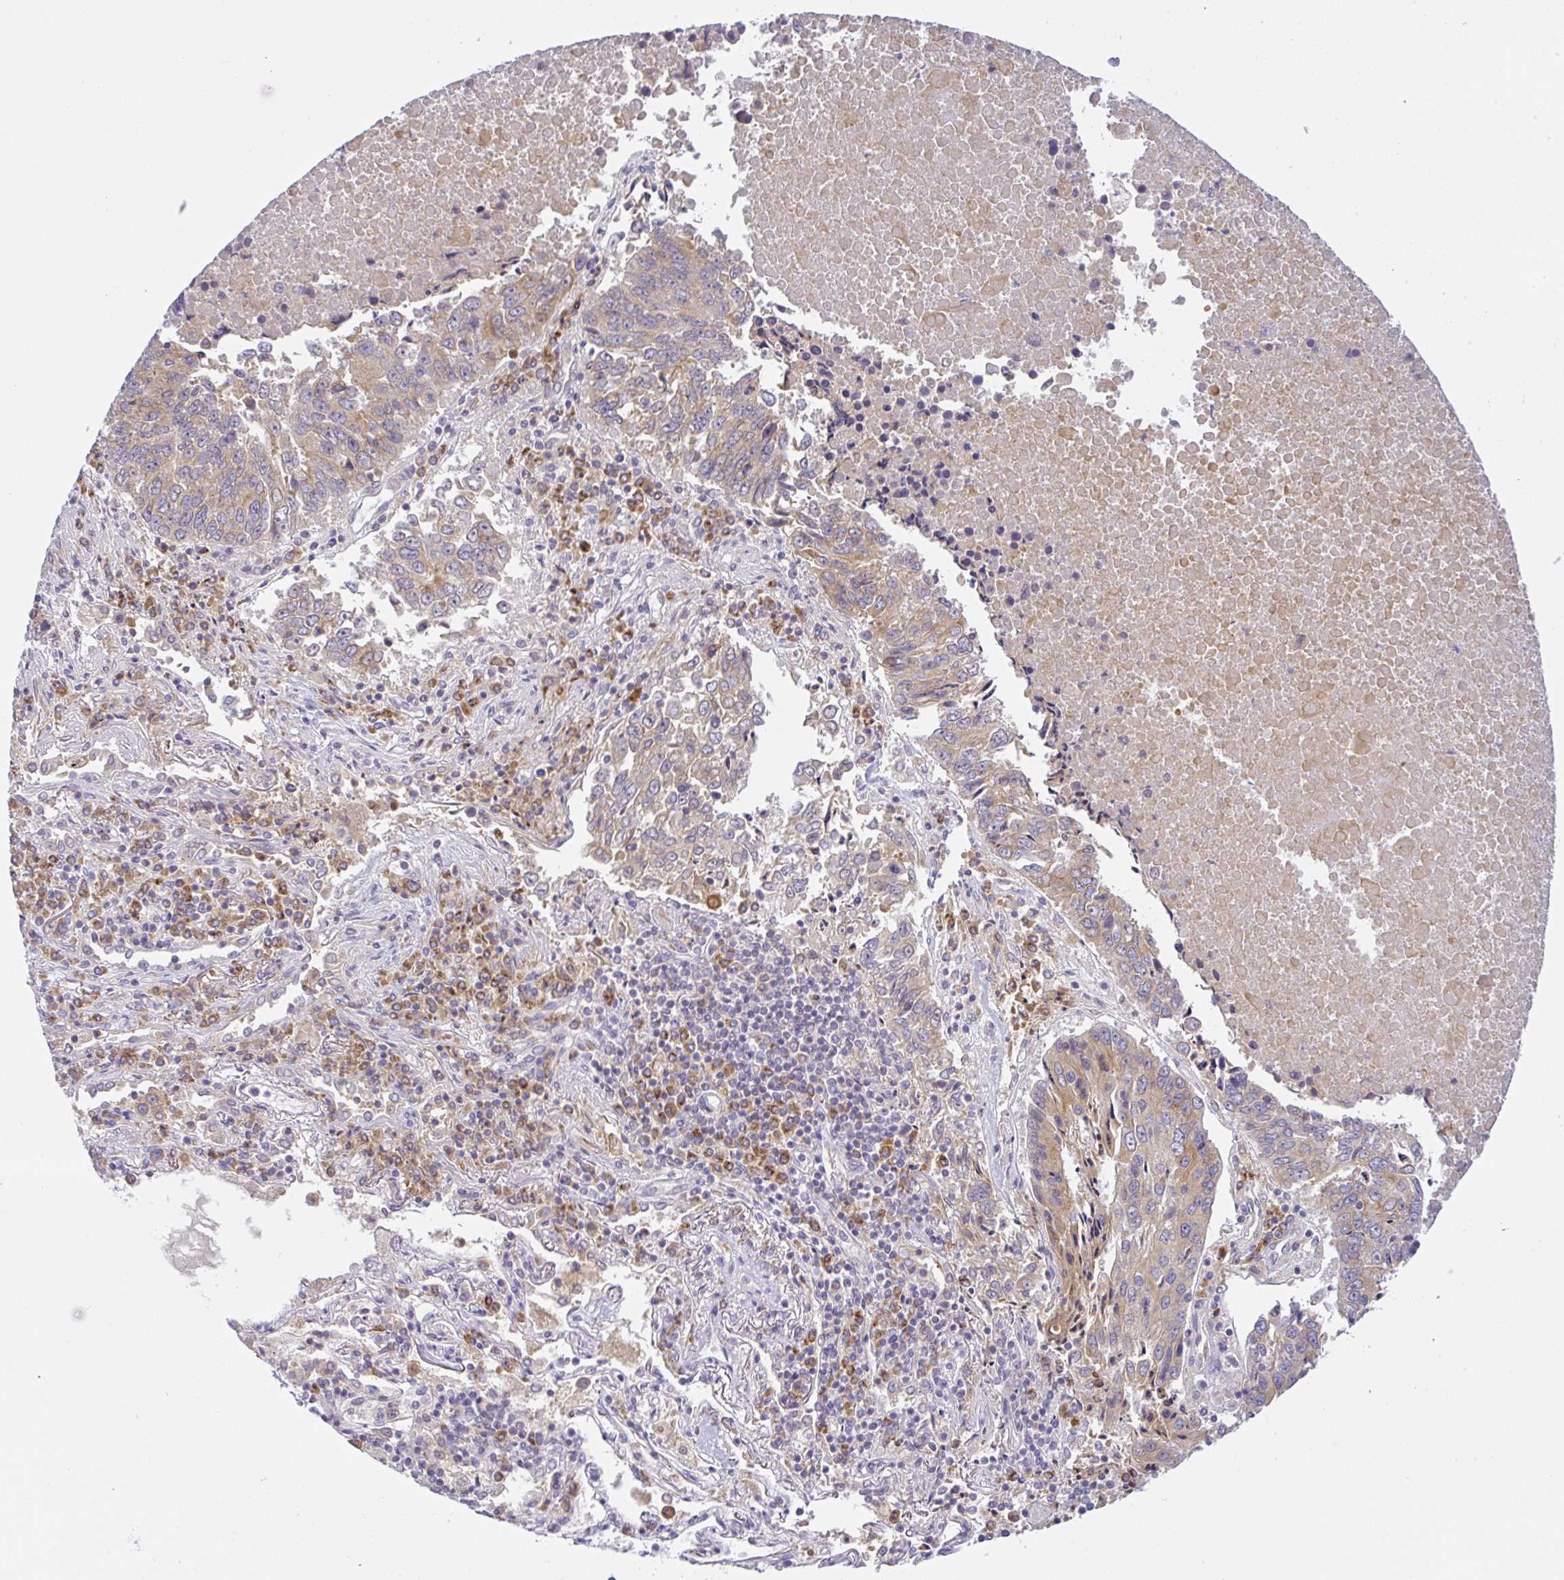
{"staining": {"intensity": "weak", "quantity": ">75%", "location": "cytoplasmic/membranous"}, "tissue": "lung cancer", "cell_type": "Tumor cells", "image_type": "cancer", "snomed": [{"axis": "morphology", "description": "Squamous cell carcinoma, NOS"}, {"axis": "topography", "description": "Lung"}], "caption": "IHC (DAB) staining of human squamous cell carcinoma (lung) displays weak cytoplasmic/membranous protein positivity in about >75% of tumor cells.", "gene": "DERL2", "patient": {"sex": "female", "age": 66}}